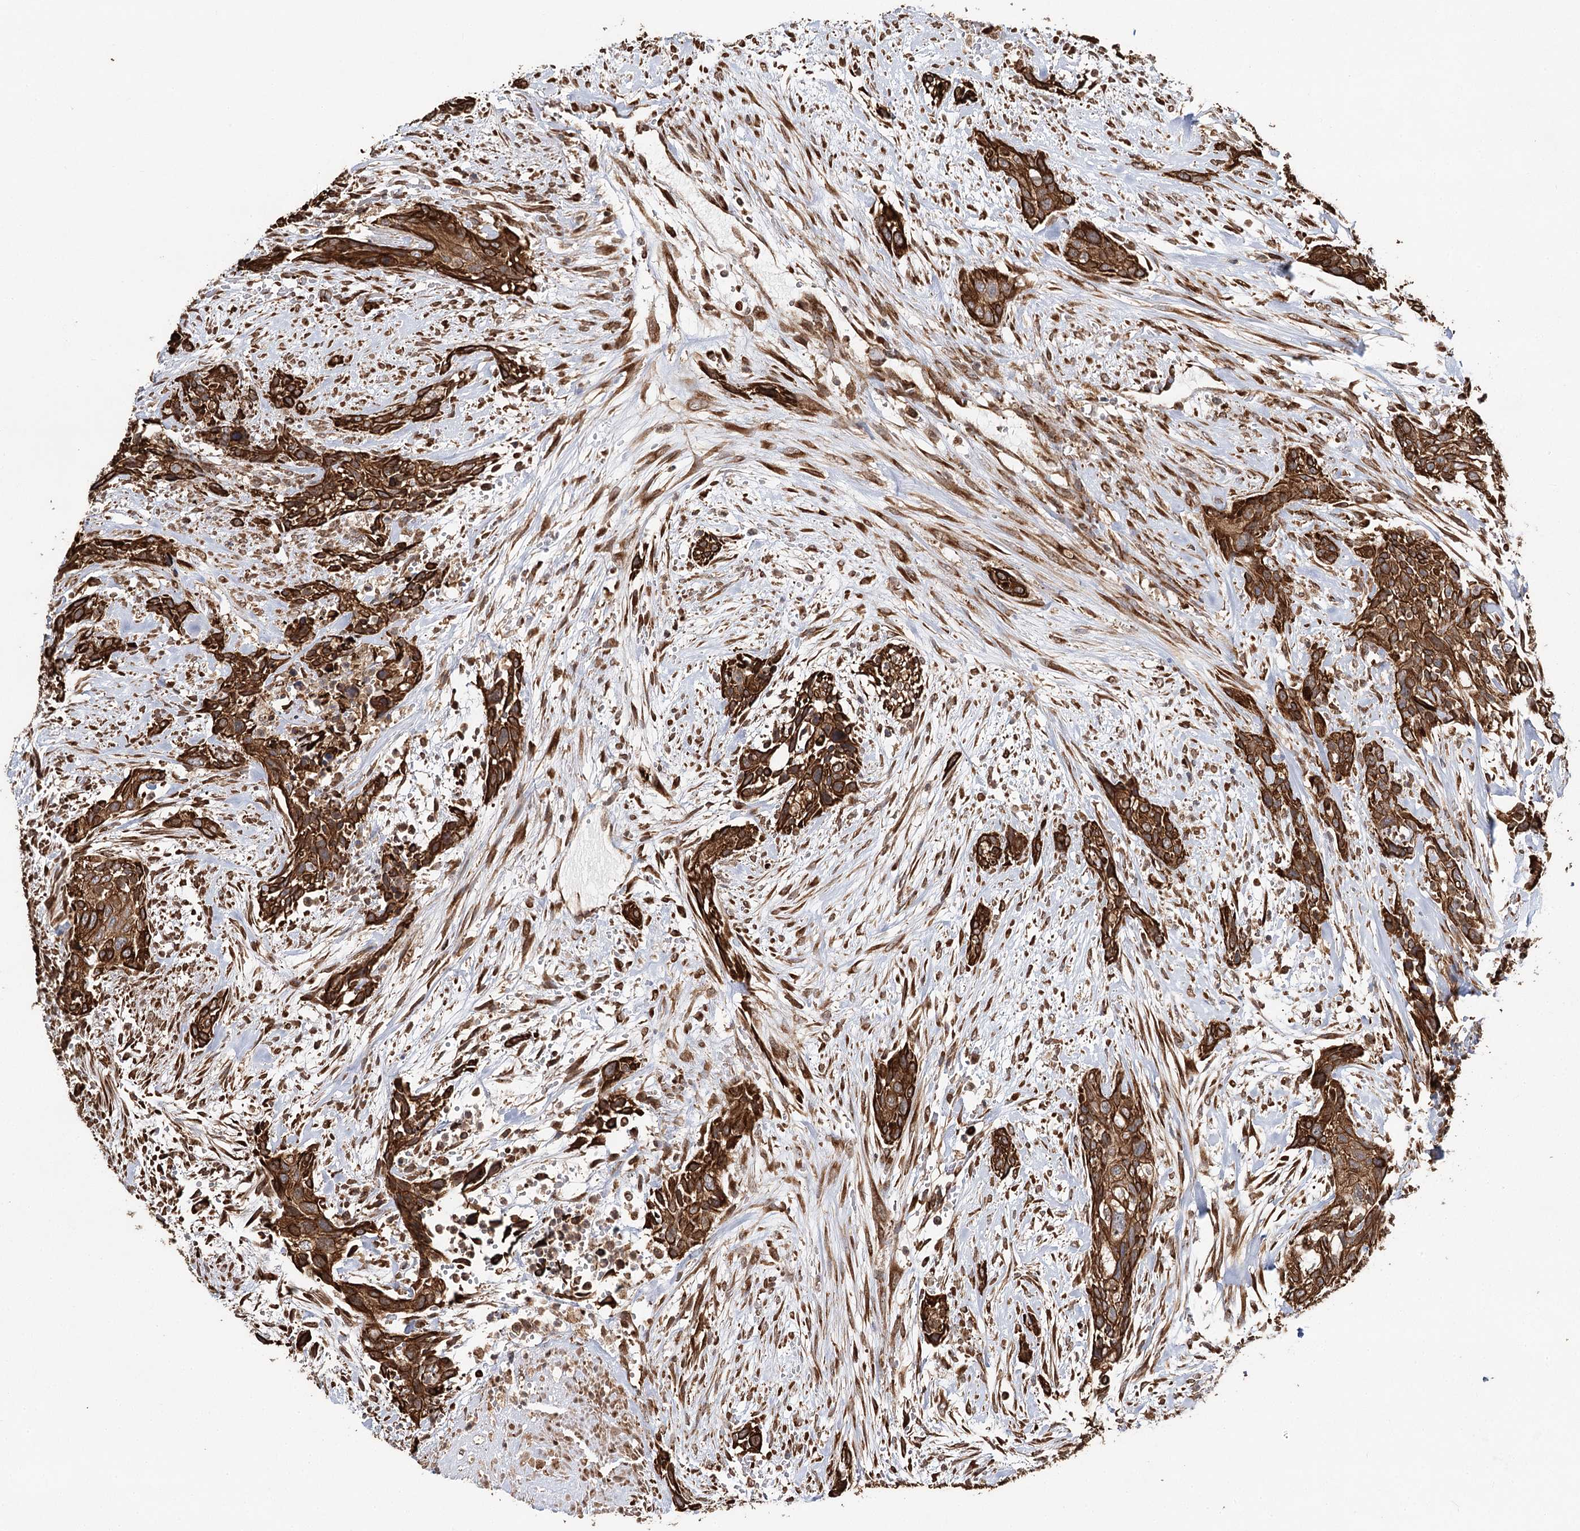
{"staining": {"intensity": "strong", "quantity": ">75%", "location": "cytoplasmic/membranous"}, "tissue": "urothelial cancer", "cell_type": "Tumor cells", "image_type": "cancer", "snomed": [{"axis": "morphology", "description": "Urothelial carcinoma, High grade"}, {"axis": "topography", "description": "Urinary bladder"}], "caption": "Urothelial carcinoma (high-grade) was stained to show a protein in brown. There is high levels of strong cytoplasmic/membranous expression in about >75% of tumor cells.", "gene": "DNAJB14", "patient": {"sex": "male", "age": 35}}